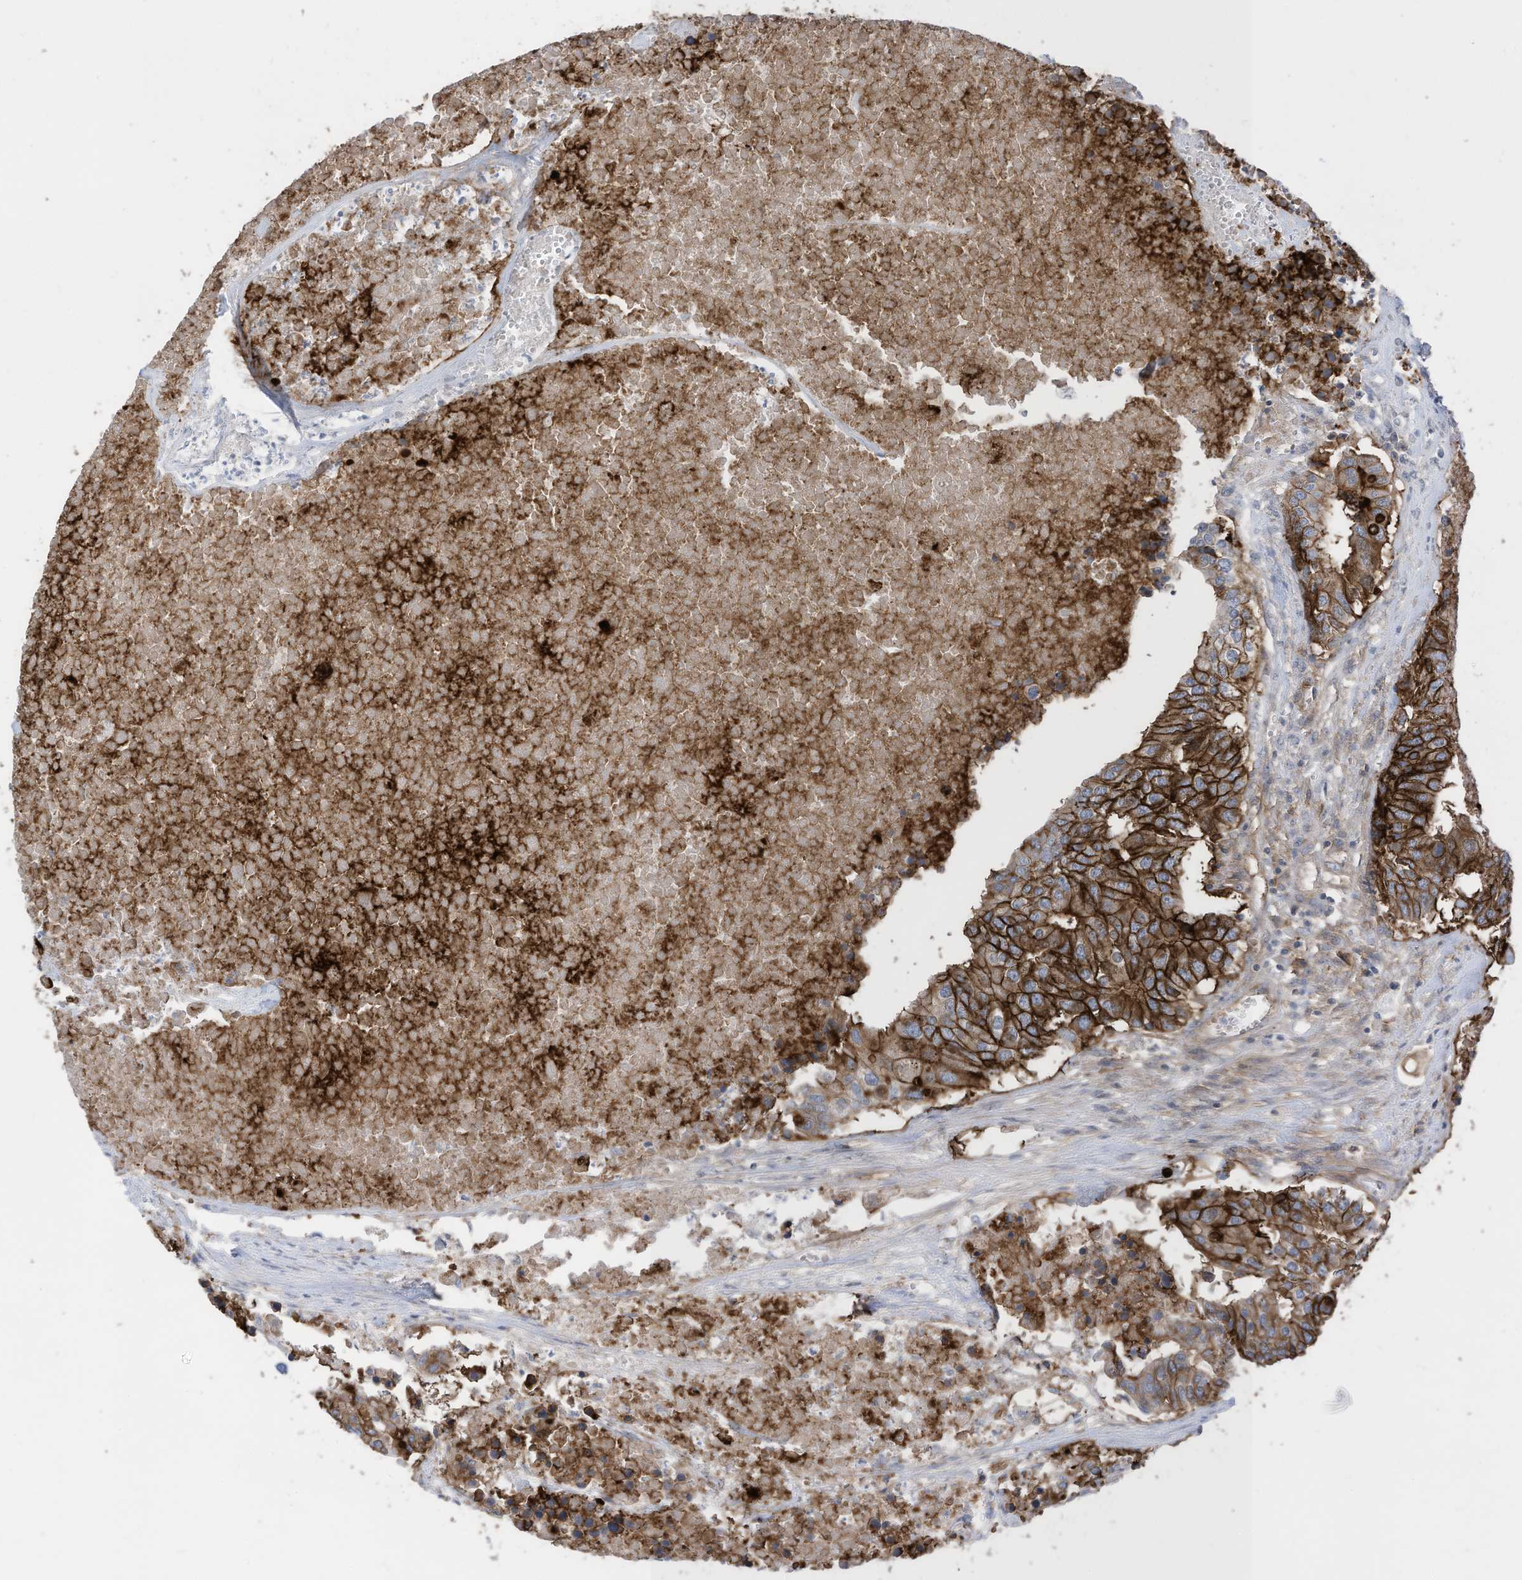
{"staining": {"intensity": "strong", "quantity": ">75%", "location": "cytoplasmic/membranous"}, "tissue": "colorectal cancer", "cell_type": "Tumor cells", "image_type": "cancer", "snomed": [{"axis": "morphology", "description": "Adenocarcinoma, NOS"}, {"axis": "topography", "description": "Colon"}], "caption": "Colorectal cancer stained with a brown dye shows strong cytoplasmic/membranous positive positivity in approximately >75% of tumor cells.", "gene": "SLC1A5", "patient": {"sex": "male", "age": 77}}